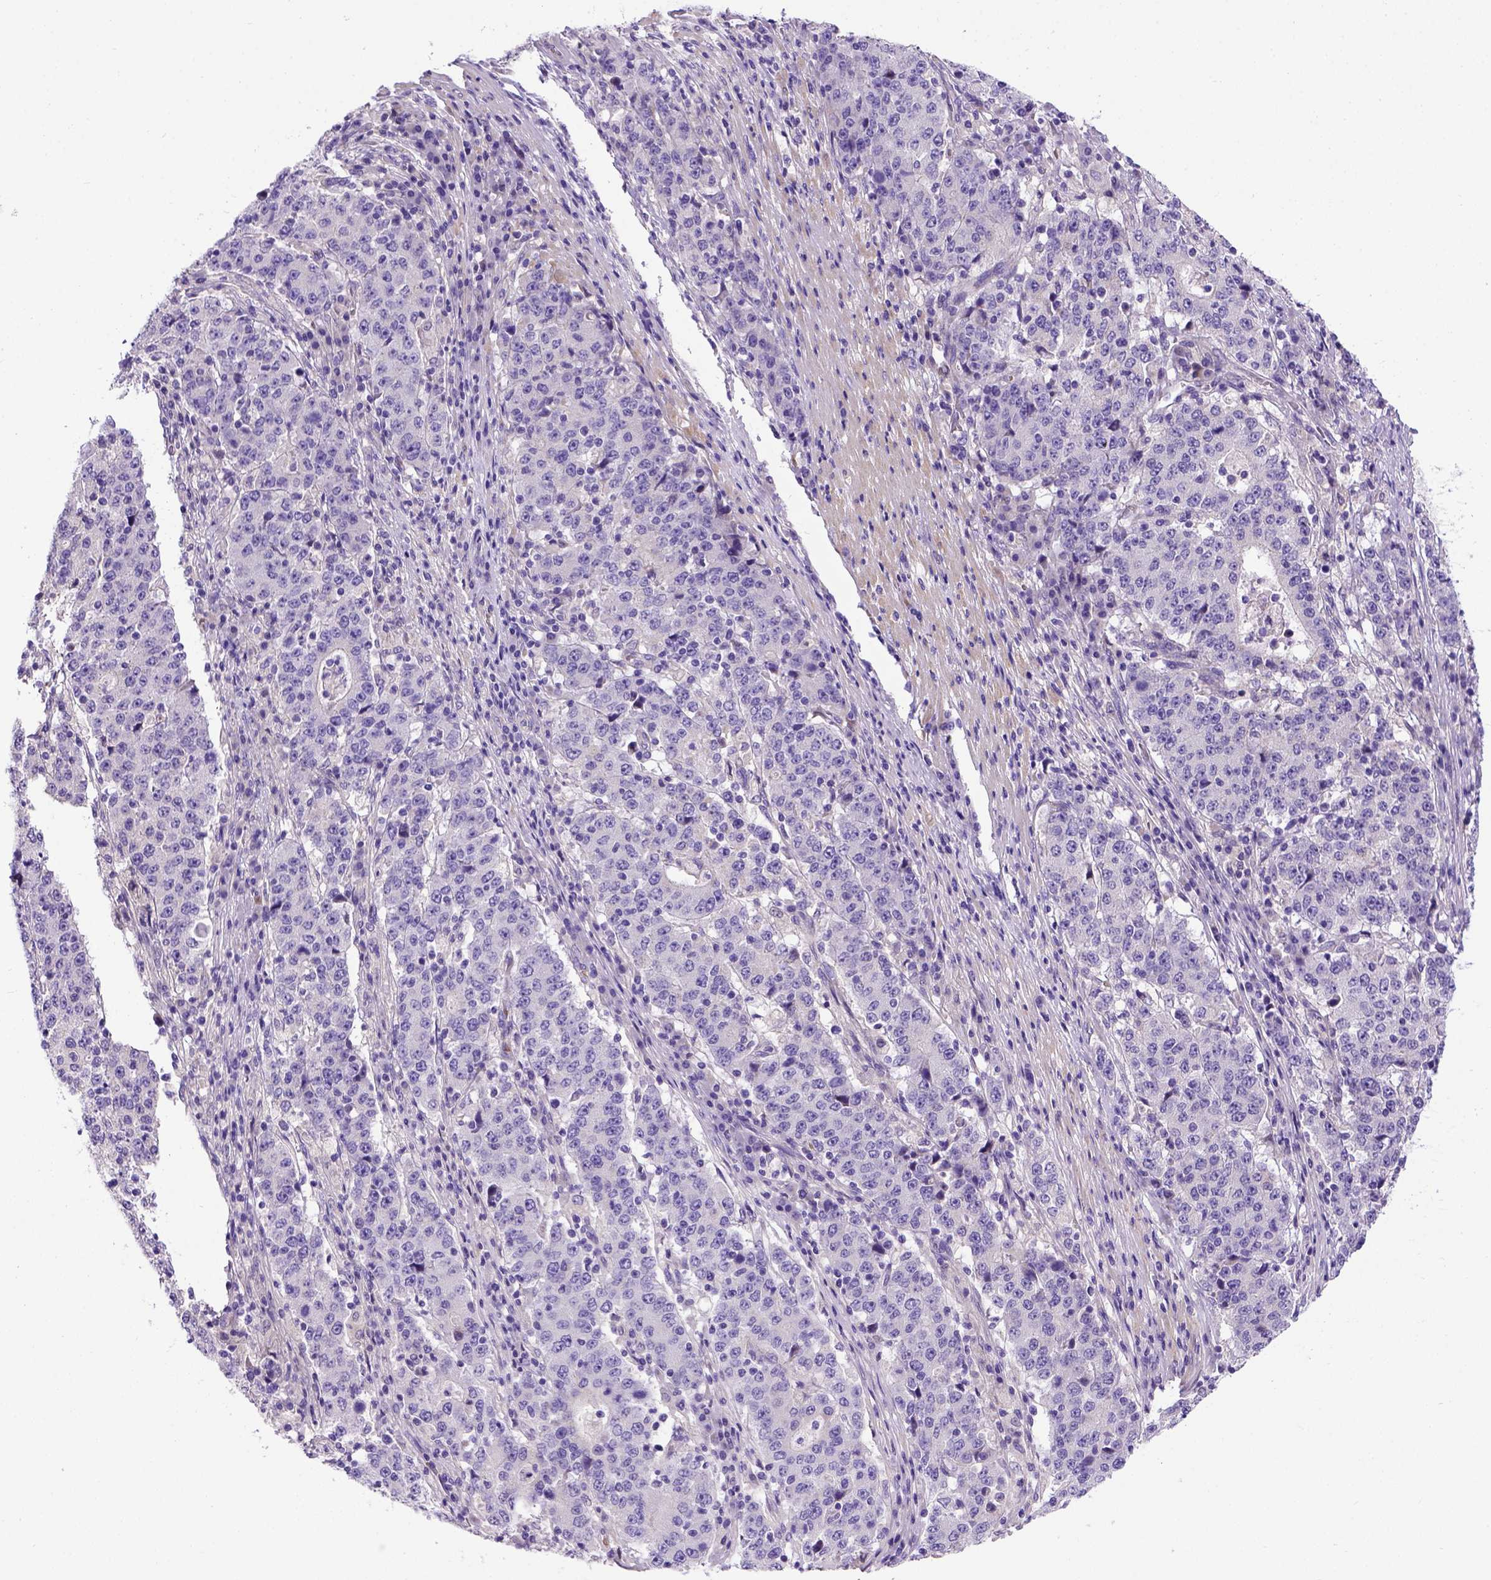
{"staining": {"intensity": "negative", "quantity": "none", "location": "none"}, "tissue": "stomach cancer", "cell_type": "Tumor cells", "image_type": "cancer", "snomed": [{"axis": "morphology", "description": "Adenocarcinoma, NOS"}, {"axis": "topography", "description": "Stomach"}], "caption": "Immunohistochemistry (IHC) photomicrograph of human adenocarcinoma (stomach) stained for a protein (brown), which exhibits no positivity in tumor cells.", "gene": "ADAM12", "patient": {"sex": "male", "age": 59}}